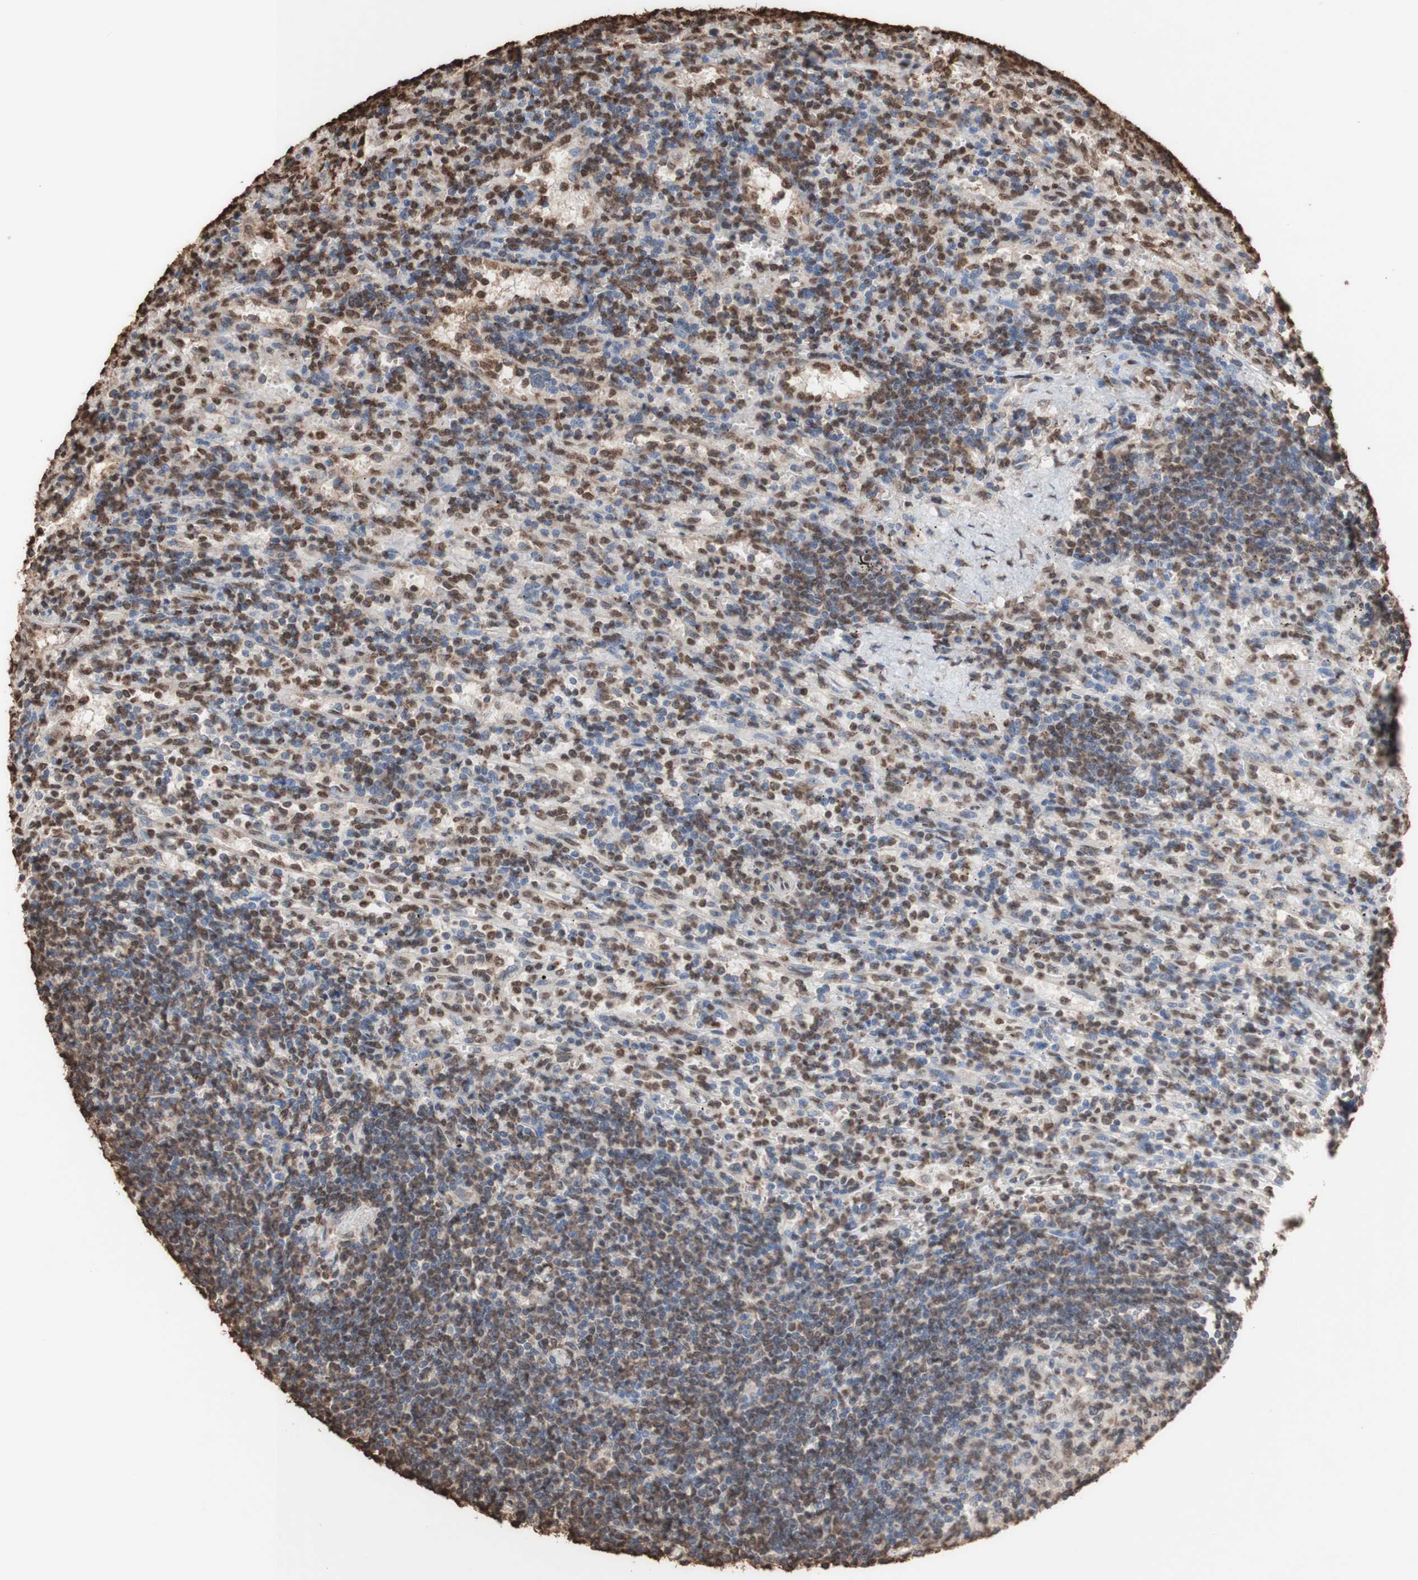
{"staining": {"intensity": "moderate", "quantity": "25%-75%", "location": "cytoplasmic/membranous,nuclear"}, "tissue": "lymphoma", "cell_type": "Tumor cells", "image_type": "cancer", "snomed": [{"axis": "morphology", "description": "Malignant lymphoma, non-Hodgkin's type, Low grade"}, {"axis": "topography", "description": "Spleen"}], "caption": "An immunohistochemistry photomicrograph of tumor tissue is shown. Protein staining in brown shows moderate cytoplasmic/membranous and nuclear positivity in low-grade malignant lymphoma, non-Hodgkin's type within tumor cells.", "gene": "PIDD1", "patient": {"sex": "male", "age": 76}}